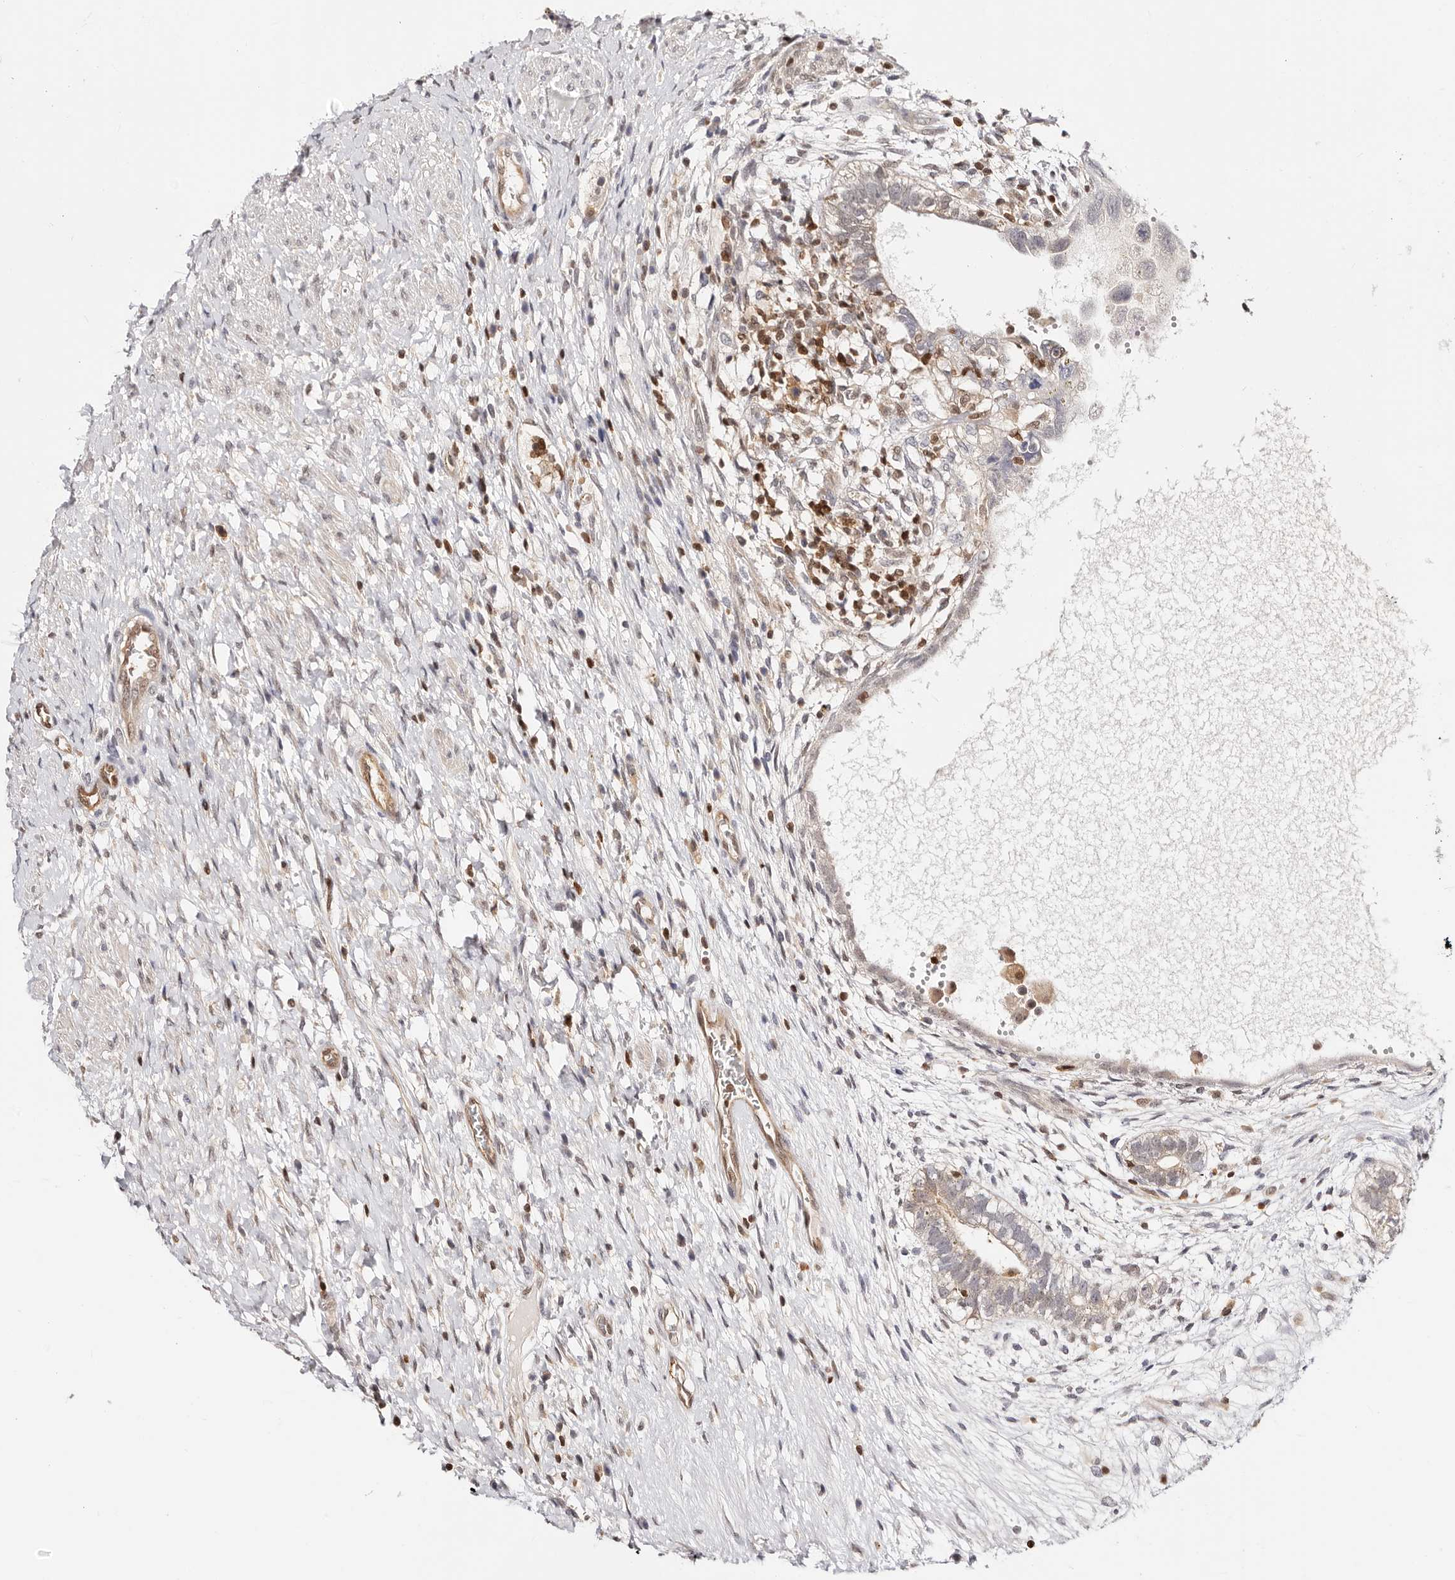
{"staining": {"intensity": "weak", "quantity": "25%-75%", "location": "cytoplasmic/membranous"}, "tissue": "testis cancer", "cell_type": "Tumor cells", "image_type": "cancer", "snomed": [{"axis": "morphology", "description": "Carcinoma, Embryonal, NOS"}, {"axis": "topography", "description": "Testis"}], "caption": "Brown immunohistochemical staining in embryonal carcinoma (testis) demonstrates weak cytoplasmic/membranous expression in about 25%-75% of tumor cells. The protein of interest is stained brown, and the nuclei are stained in blue (DAB IHC with brightfield microscopy, high magnification).", "gene": "STAT5A", "patient": {"sex": "male", "age": 26}}